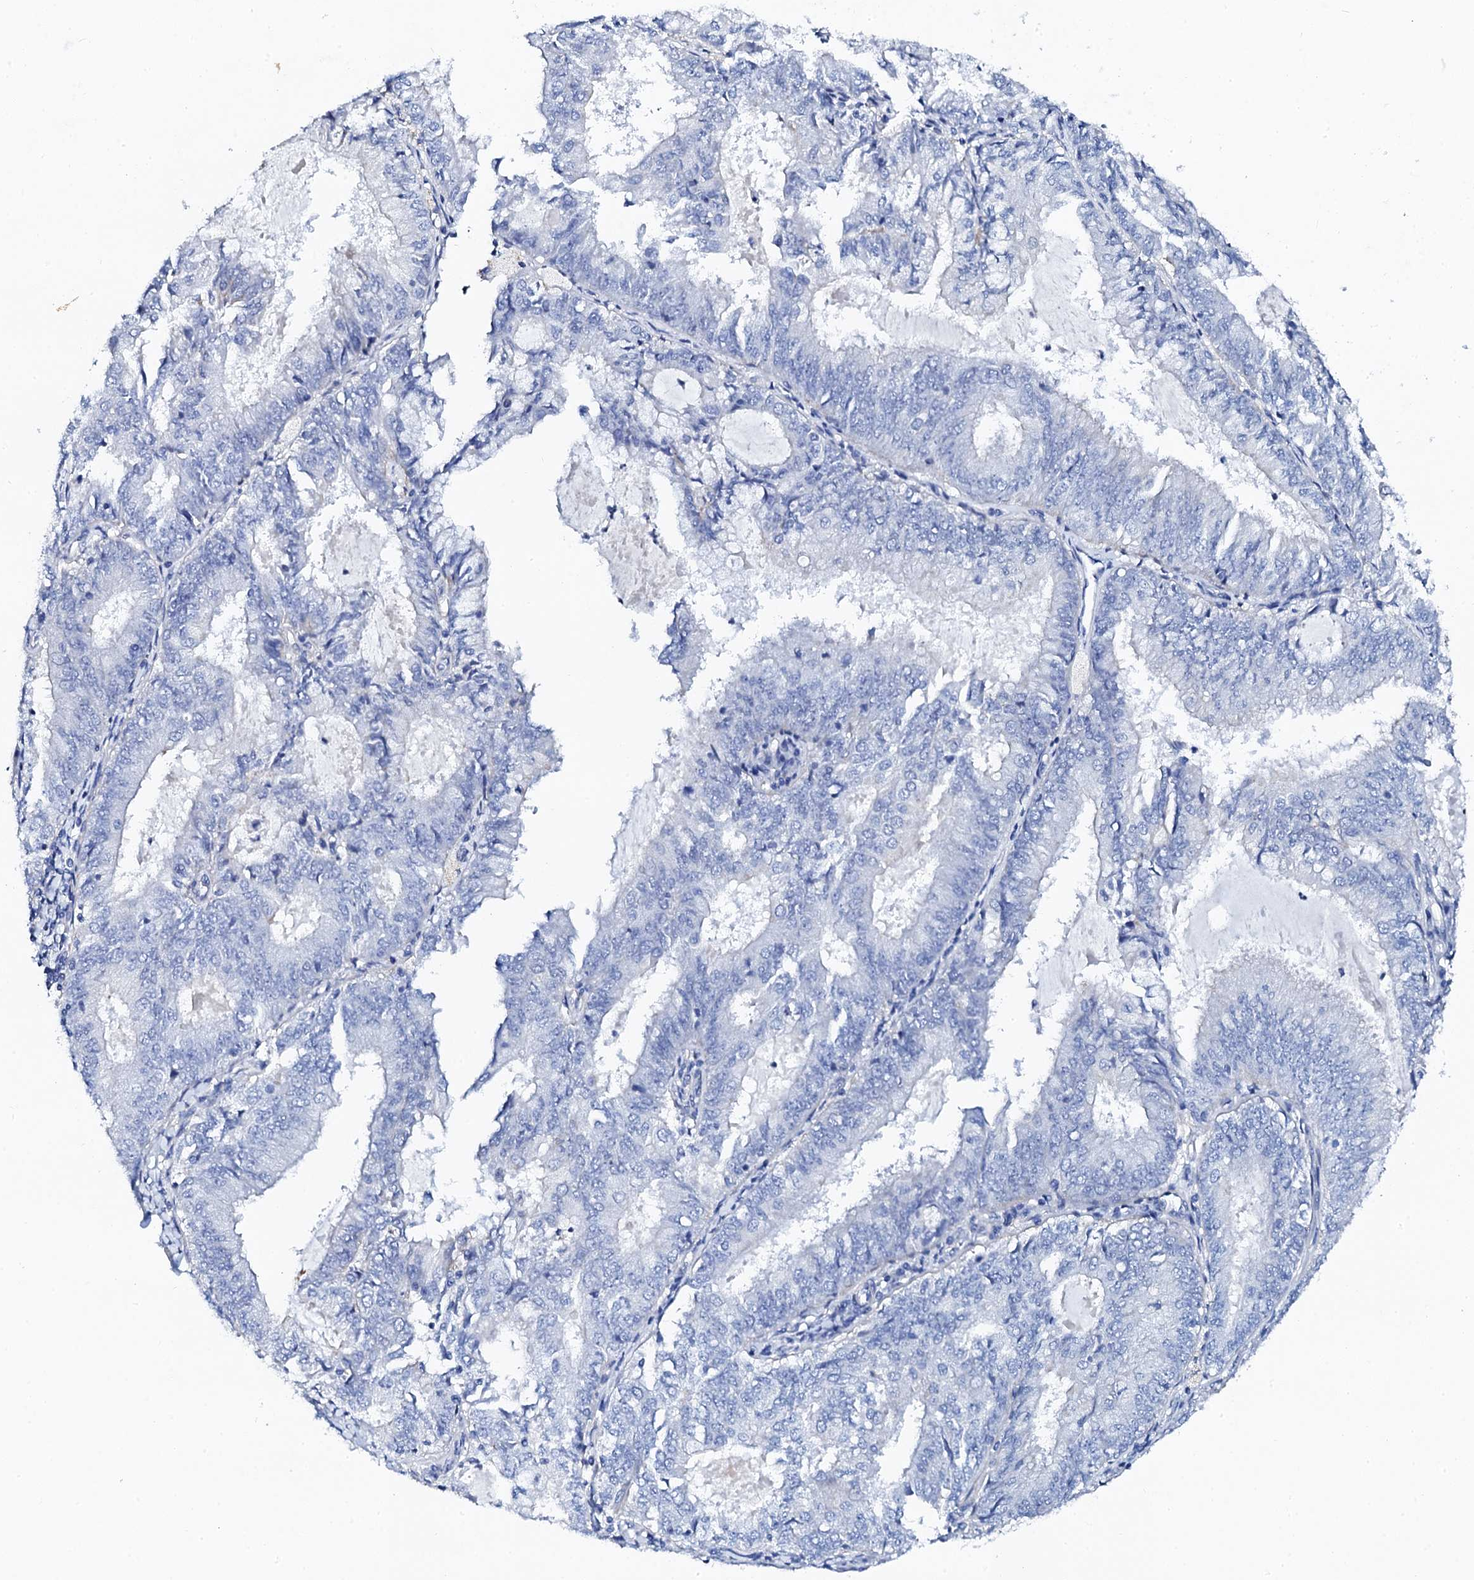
{"staining": {"intensity": "negative", "quantity": "none", "location": "none"}, "tissue": "endometrial cancer", "cell_type": "Tumor cells", "image_type": "cancer", "snomed": [{"axis": "morphology", "description": "Adenocarcinoma, NOS"}, {"axis": "topography", "description": "Endometrium"}], "caption": "Micrograph shows no significant protein staining in tumor cells of endometrial adenocarcinoma.", "gene": "KLHL32", "patient": {"sex": "female", "age": 57}}